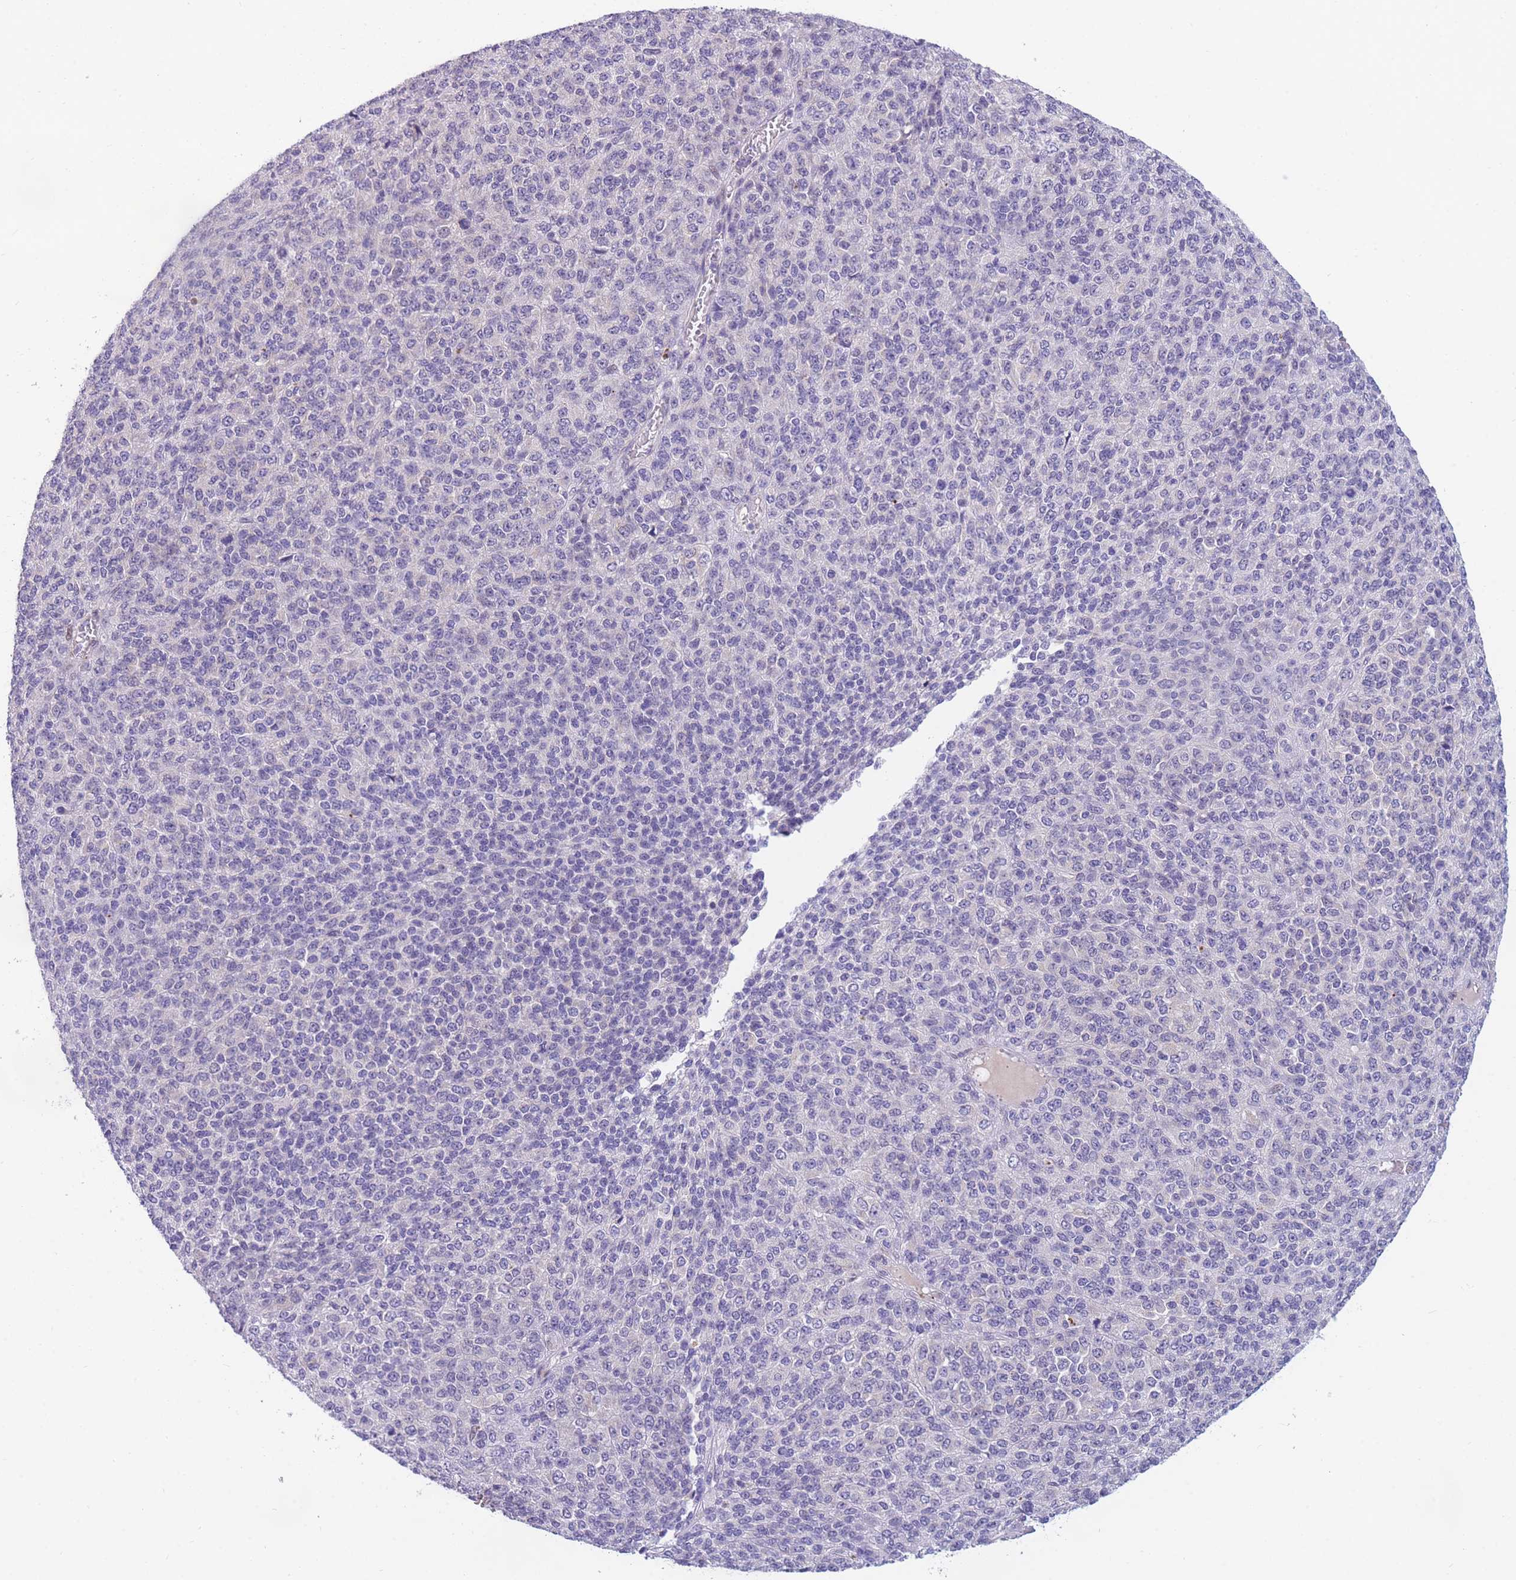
{"staining": {"intensity": "strong", "quantity": "25%-75%", "location": "cytoplasmic/membranous"}, "tissue": "melanoma", "cell_type": "Tumor cells", "image_type": "cancer", "snomed": [{"axis": "morphology", "description": "Malignant melanoma, Metastatic site"}, {"axis": "topography", "description": "Brain"}], "caption": "Immunohistochemical staining of melanoma displays strong cytoplasmic/membranous protein expression in approximately 25%-75% of tumor cells. Nuclei are stained in blue.", "gene": "DDX49", "patient": {"sex": "female", "age": 56}}